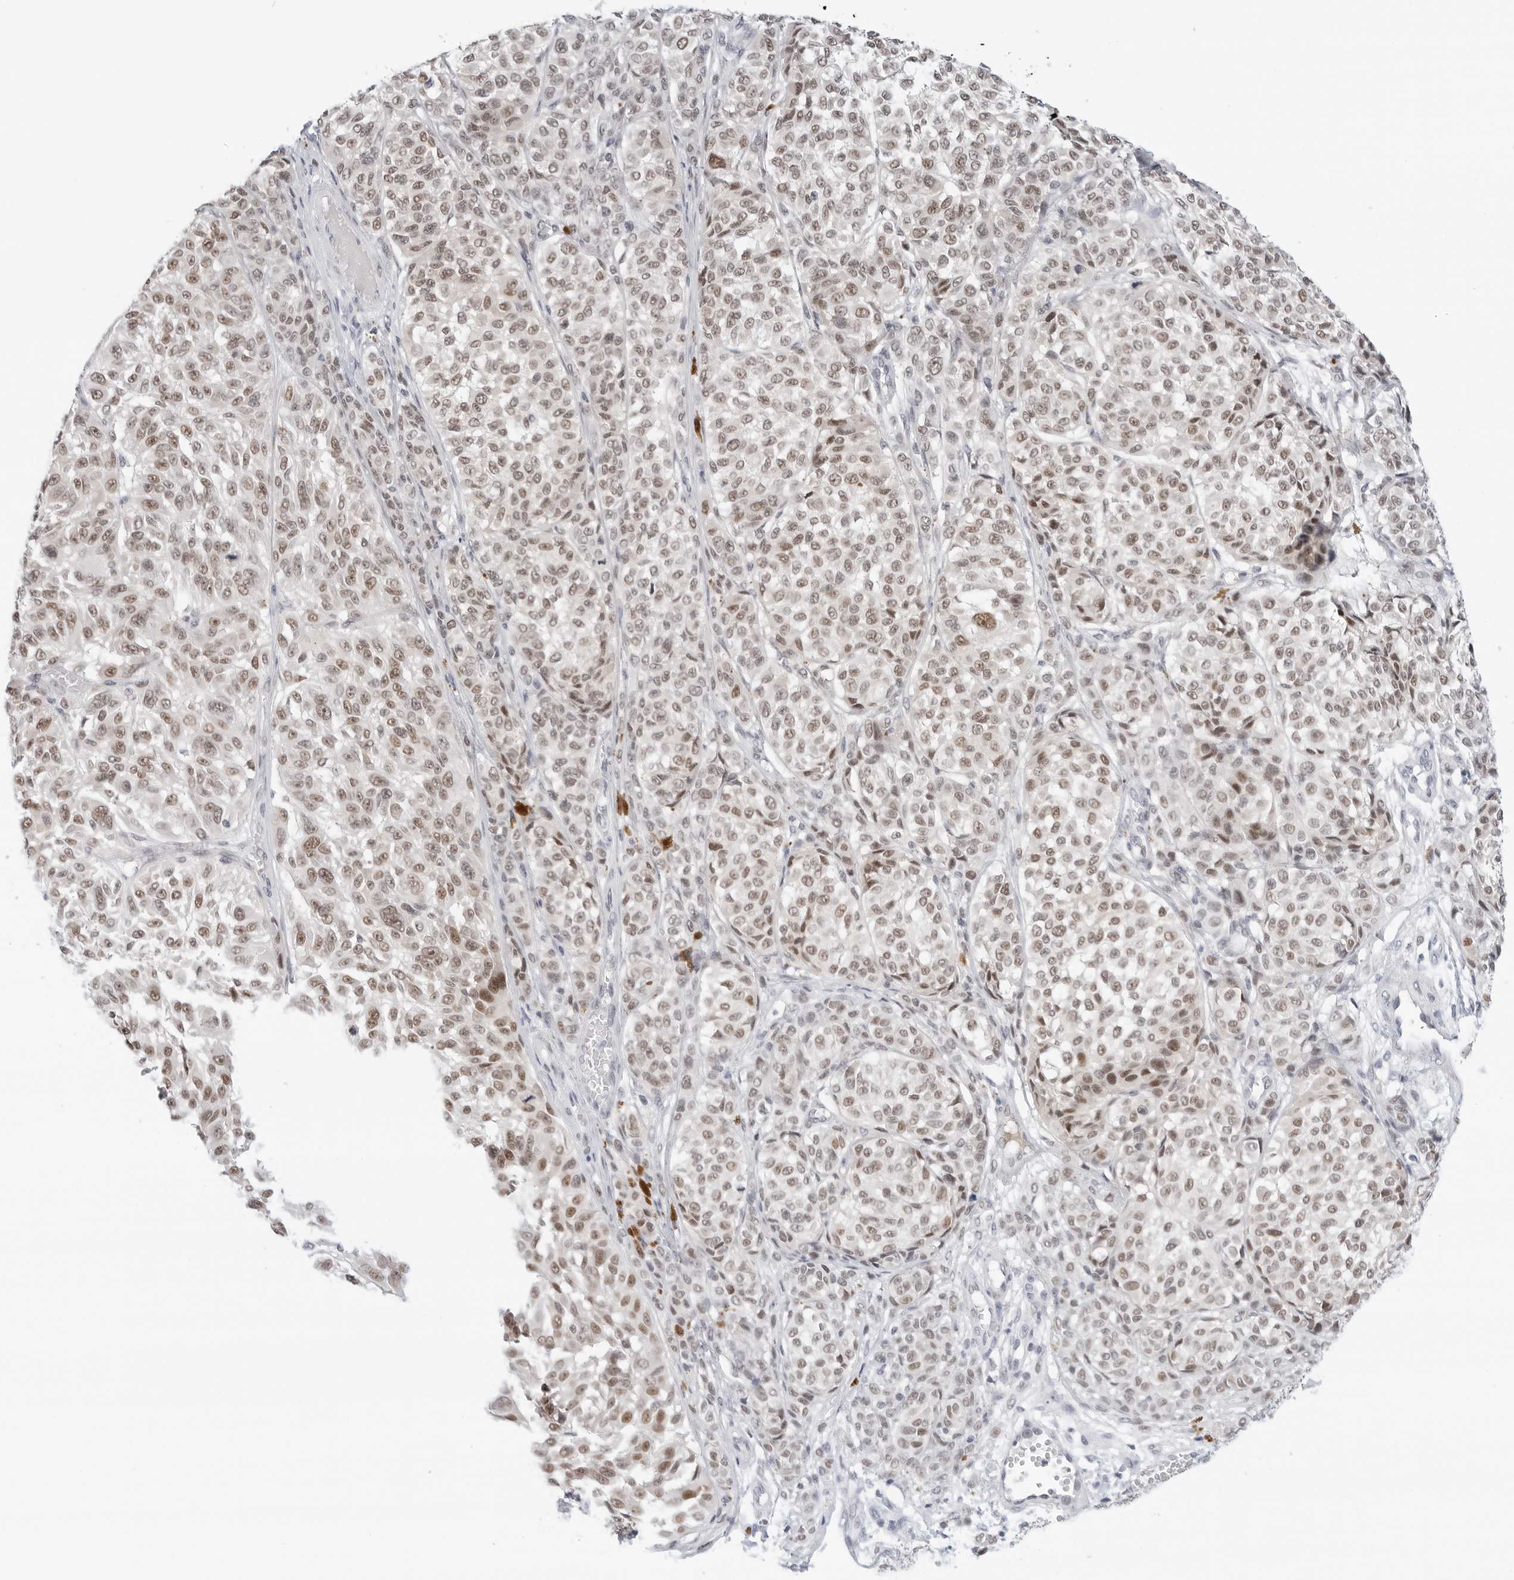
{"staining": {"intensity": "moderate", "quantity": ">75%", "location": "nuclear"}, "tissue": "melanoma", "cell_type": "Tumor cells", "image_type": "cancer", "snomed": [{"axis": "morphology", "description": "Malignant melanoma, NOS"}, {"axis": "topography", "description": "Skin"}], "caption": "Tumor cells reveal medium levels of moderate nuclear staining in about >75% of cells in malignant melanoma. The protein is stained brown, and the nuclei are stained in blue (DAB IHC with brightfield microscopy, high magnification).", "gene": "TSEN2", "patient": {"sex": "male", "age": 83}}